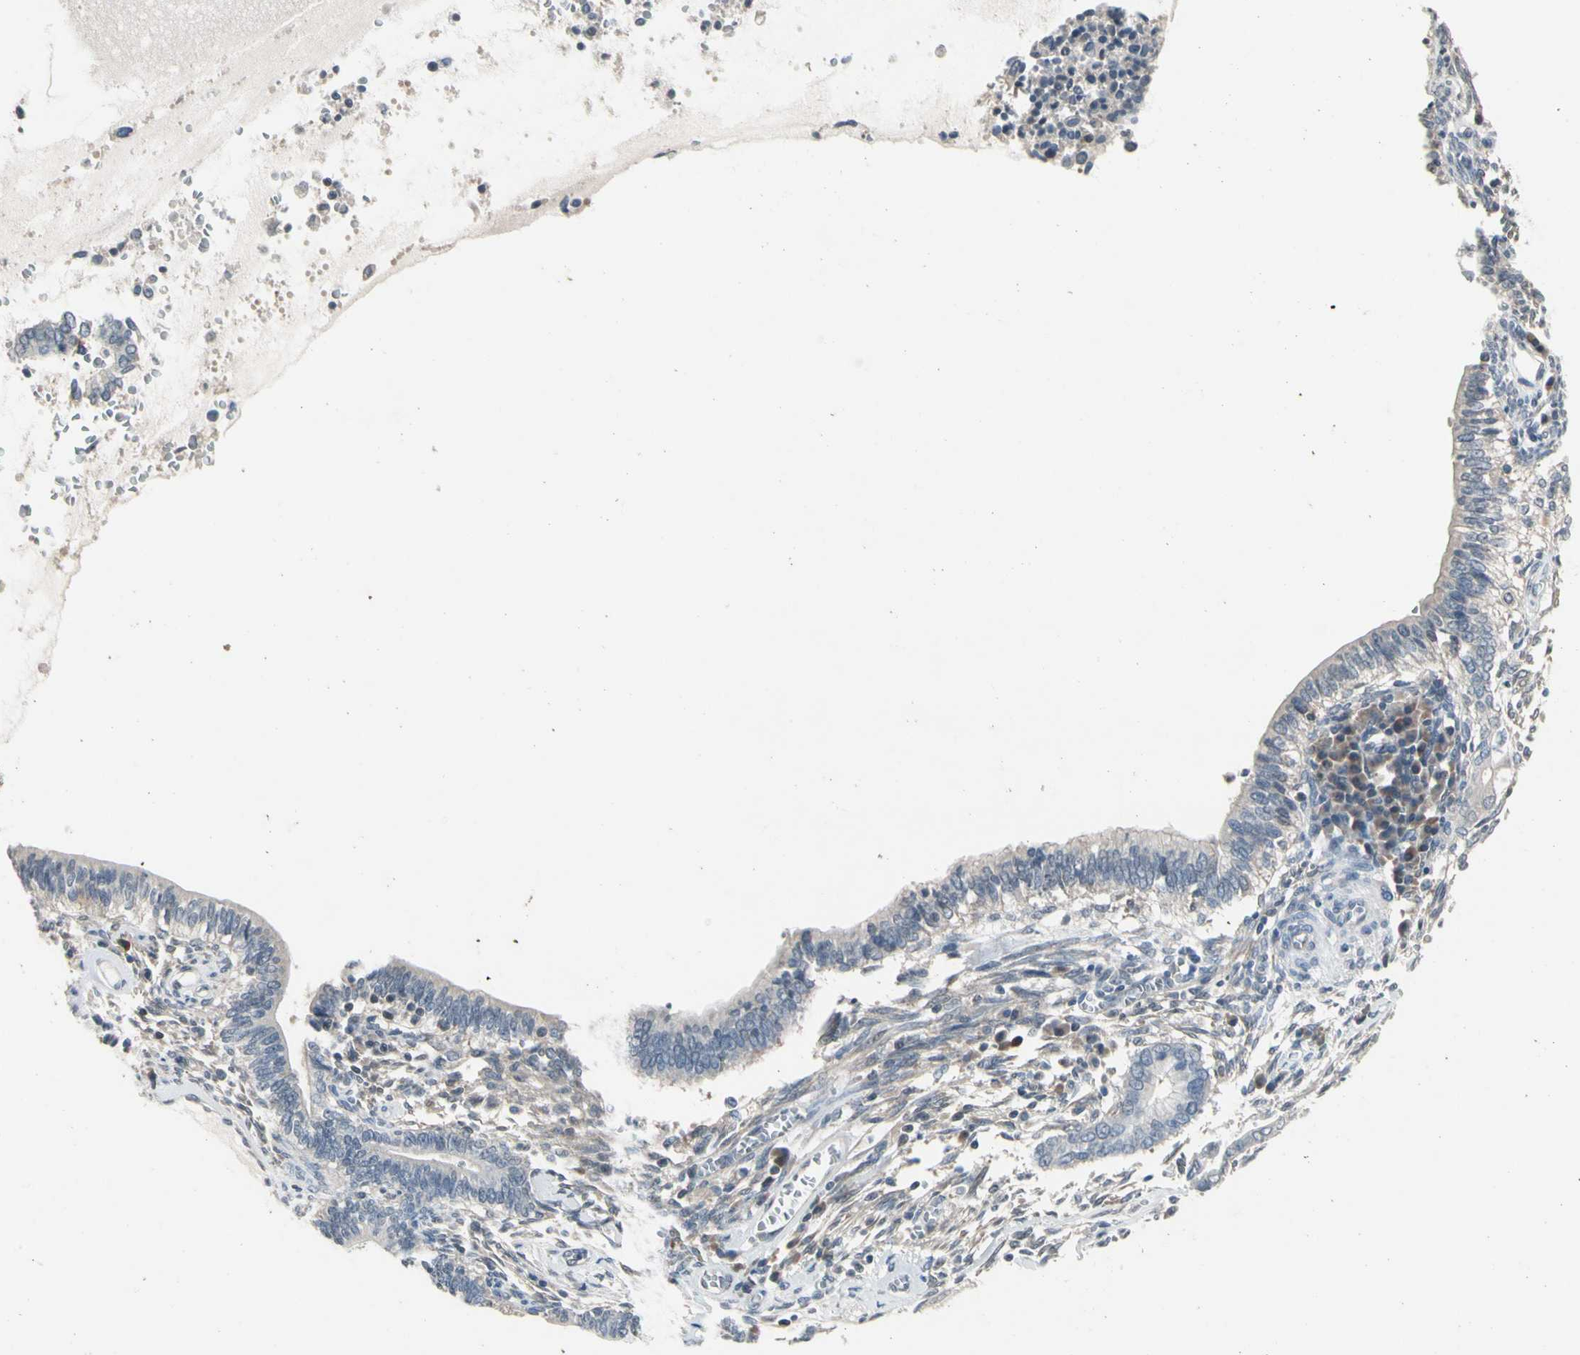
{"staining": {"intensity": "negative", "quantity": "none", "location": "none"}, "tissue": "cervical cancer", "cell_type": "Tumor cells", "image_type": "cancer", "snomed": [{"axis": "morphology", "description": "Adenocarcinoma, NOS"}, {"axis": "topography", "description": "Cervix"}], "caption": "An immunohistochemistry (IHC) histopathology image of cervical adenocarcinoma is shown. There is no staining in tumor cells of cervical adenocarcinoma.", "gene": "SV2A", "patient": {"sex": "female", "age": 44}}